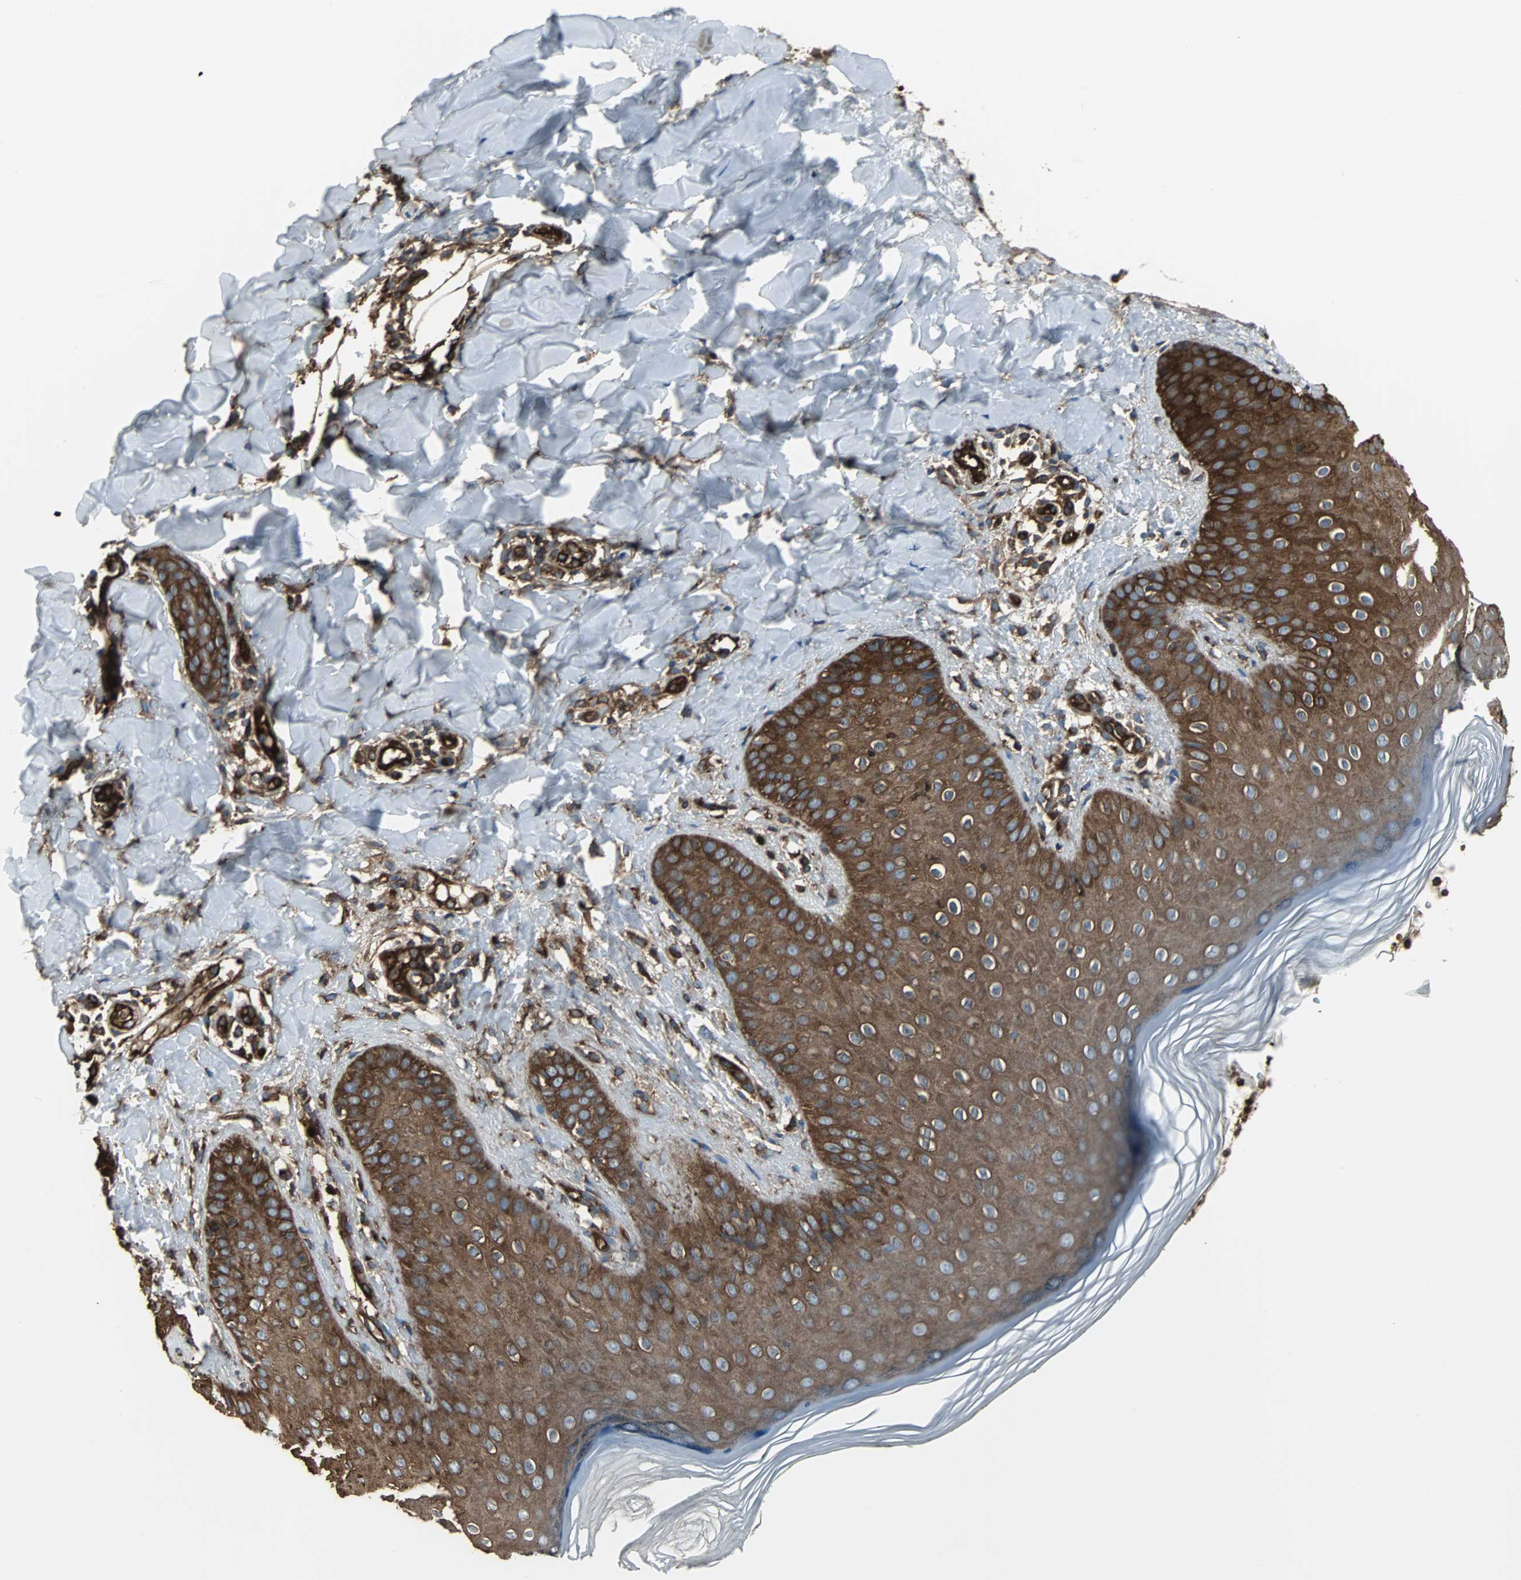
{"staining": {"intensity": "strong", "quantity": "25%-75%", "location": "cytoplasmic/membranous"}, "tissue": "skin", "cell_type": "Epidermal cells", "image_type": "normal", "snomed": [{"axis": "morphology", "description": "Normal tissue, NOS"}, {"axis": "morphology", "description": "Inflammation, NOS"}, {"axis": "topography", "description": "Soft tissue"}, {"axis": "topography", "description": "Anal"}], "caption": "DAB (3,3'-diaminobenzidine) immunohistochemical staining of benign skin demonstrates strong cytoplasmic/membranous protein positivity in approximately 25%-75% of epidermal cells. (DAB IHC, brown staining for protein, blue staining for nuclei).", "gene": "ACTN1", "patient": {"sex": "female", "age": 15}}